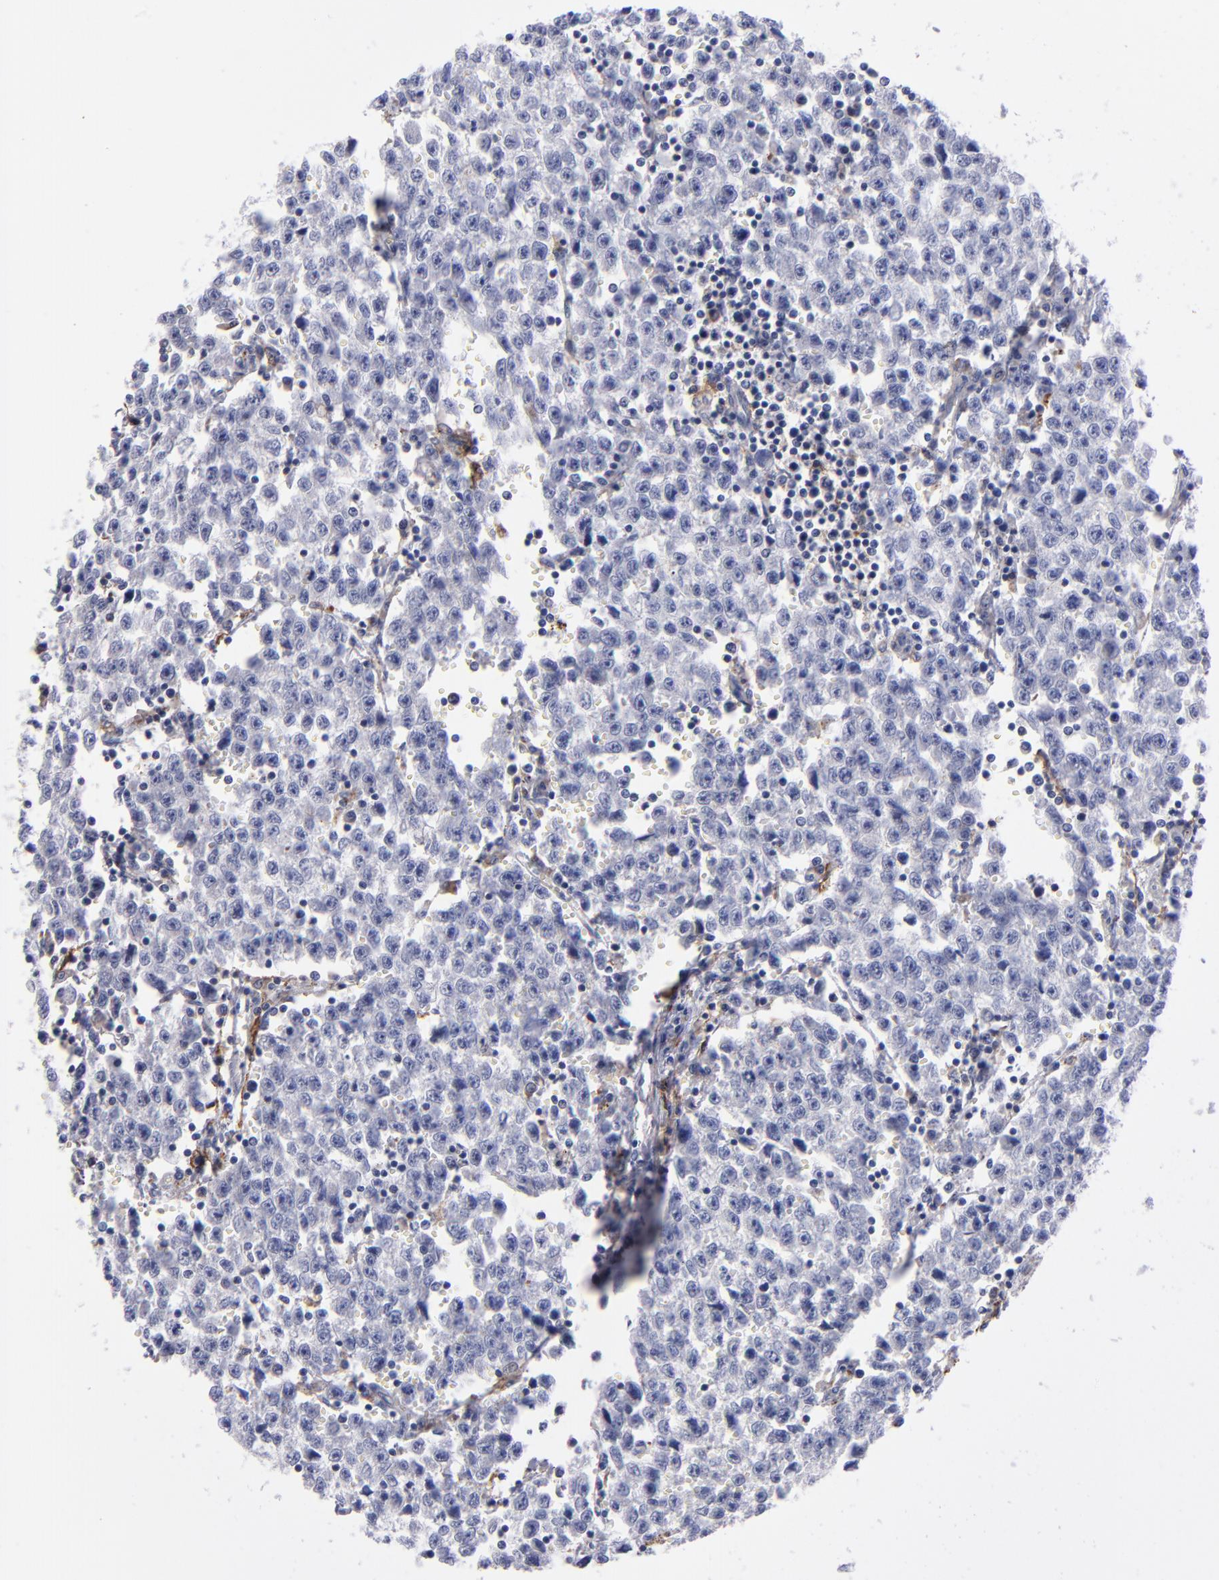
{"staining": {"intensity": "negative", "quantity": "none", "location": "none"}, "tissue": "testis cancer", "cell_type": "Tumor cells", "image_type": "cancer", "snomed": [{"axis": "morphology", "description": "Seminoma, NOS"}, {"axis": "topography", "description": "Testis"}], "caption": "An image of human seminoma (testis) is negative for staining in tumor cells.", "gene": "MFGE8", "patient": {"sex": "male", "age": 35}}